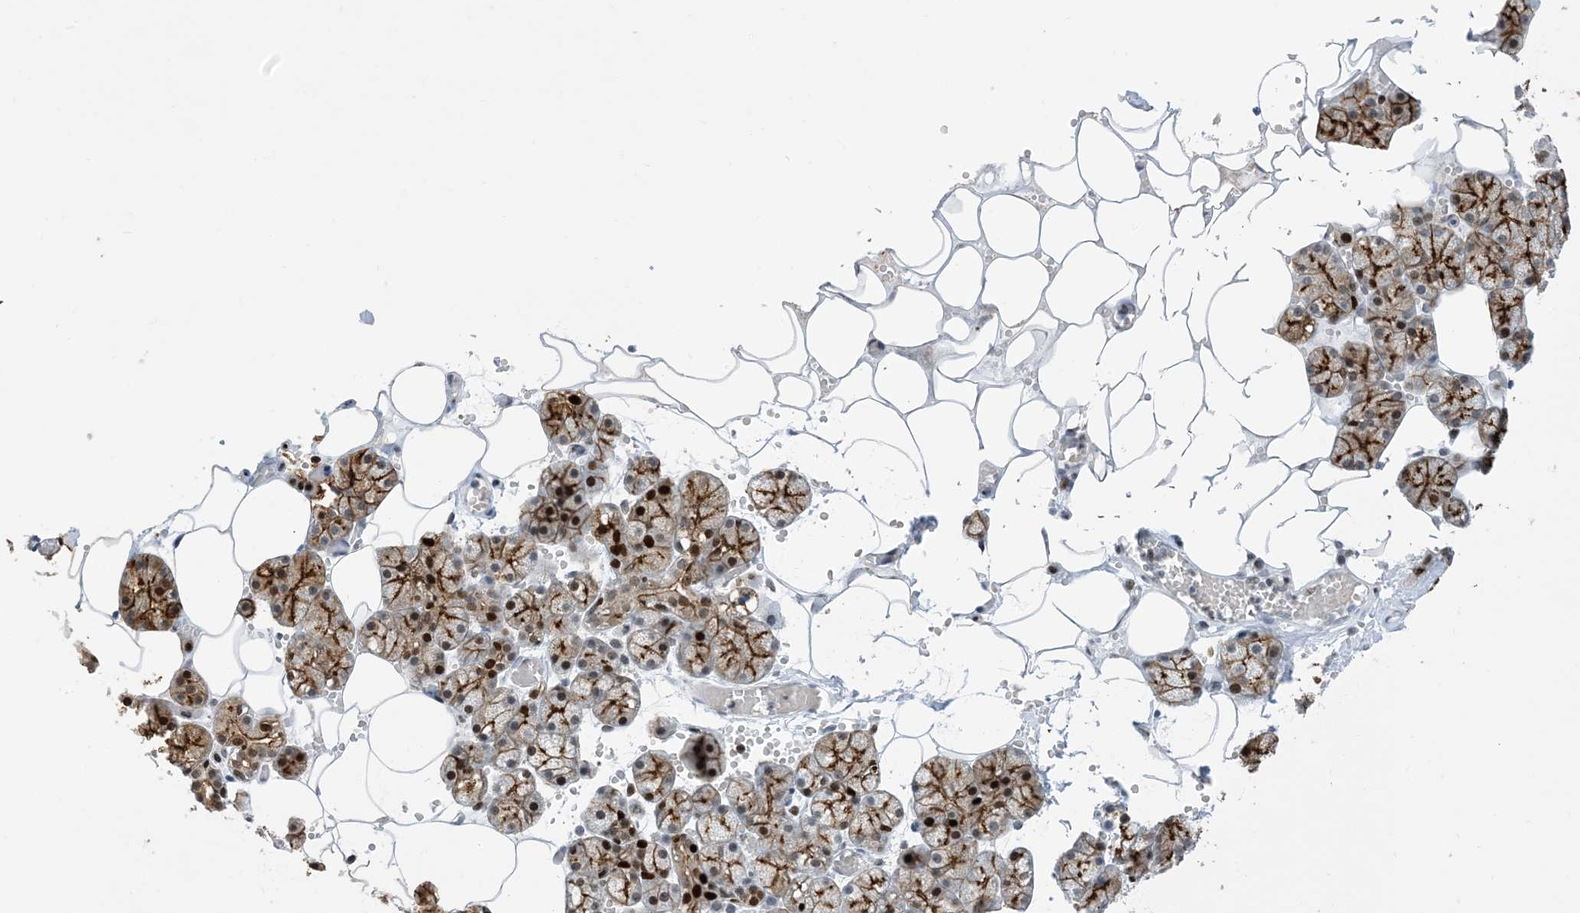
{"staining": {"intensity": "strong", "quantity": "25%-75%", "location": "cytoplasmic/membranous,nuclear"}, "tissue": "salivary gland", "cell_type": "Glandular cells", "image_type": "normal", "snomed": [{"axis": "morphology", "description": "Normal tissue, NOS"}, {"axis": "topography", "description": "Salivary gland"}], "caption": "Immunohistochemistry (IHC) of benign salivary gland shows high levels of strong cytoplasmic/membranous,nuclear expression in about 25%-75% of glandular cells.", "gene": "SLC25A53", "patient": {"sex": "male", "age": 62}}